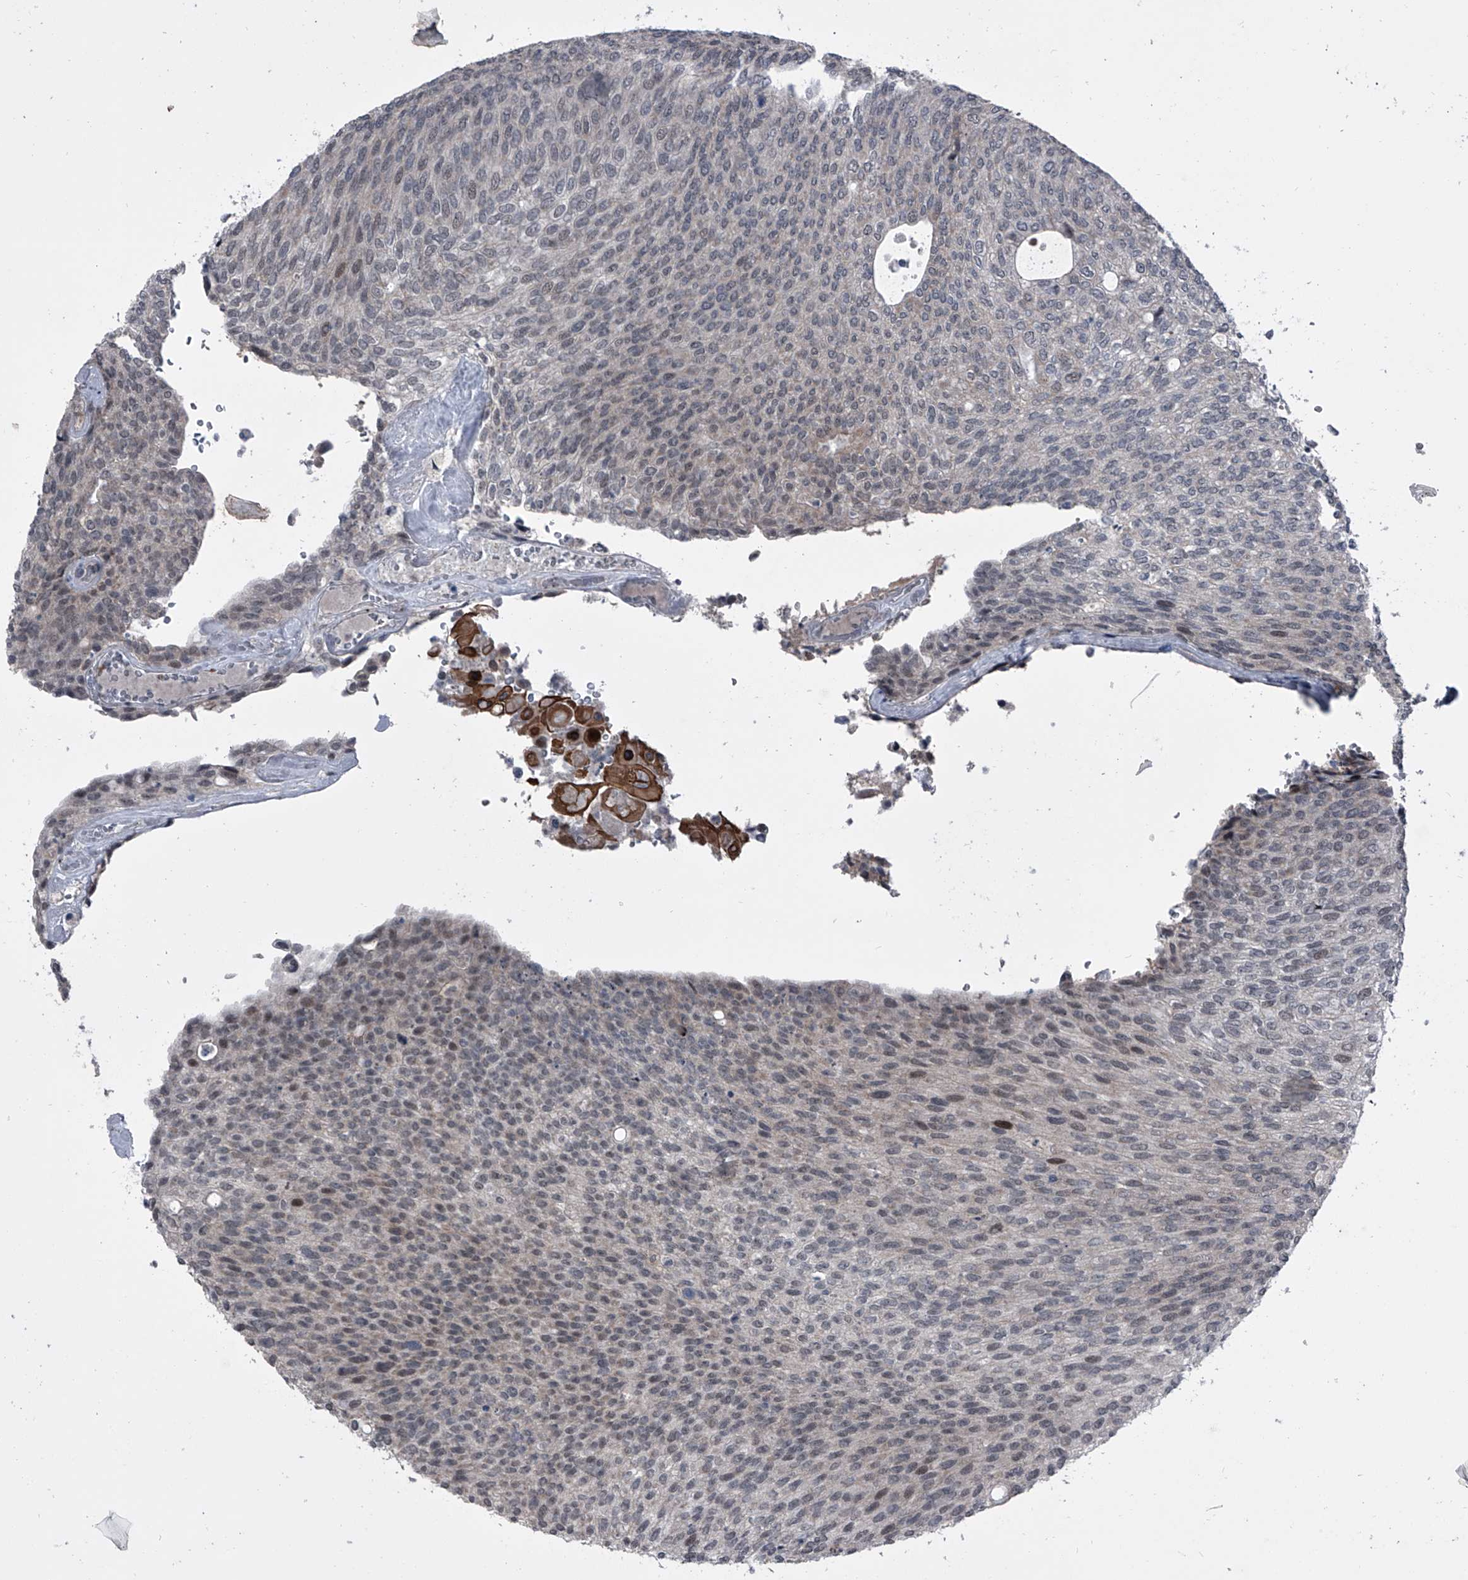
{"staining": {"intensity": "negative", "quantity": "none", "location": "none"}, "tissue": "urothelial cancer", "cell_type": "Tumor cells", "image_type": "cancer", "snomed": [{"axis": "morphology", "description": "Urothelial carcinoma, Low grade"}, {"axis": "topography", "description": "Urinary bladder"}], "caption": "Low-grade urothelial carcinoma stained for a protein using IHC exhibits no staining tumor cells.", "gene": "ELK4", "patient": {"sex": "female", "age": 79}}